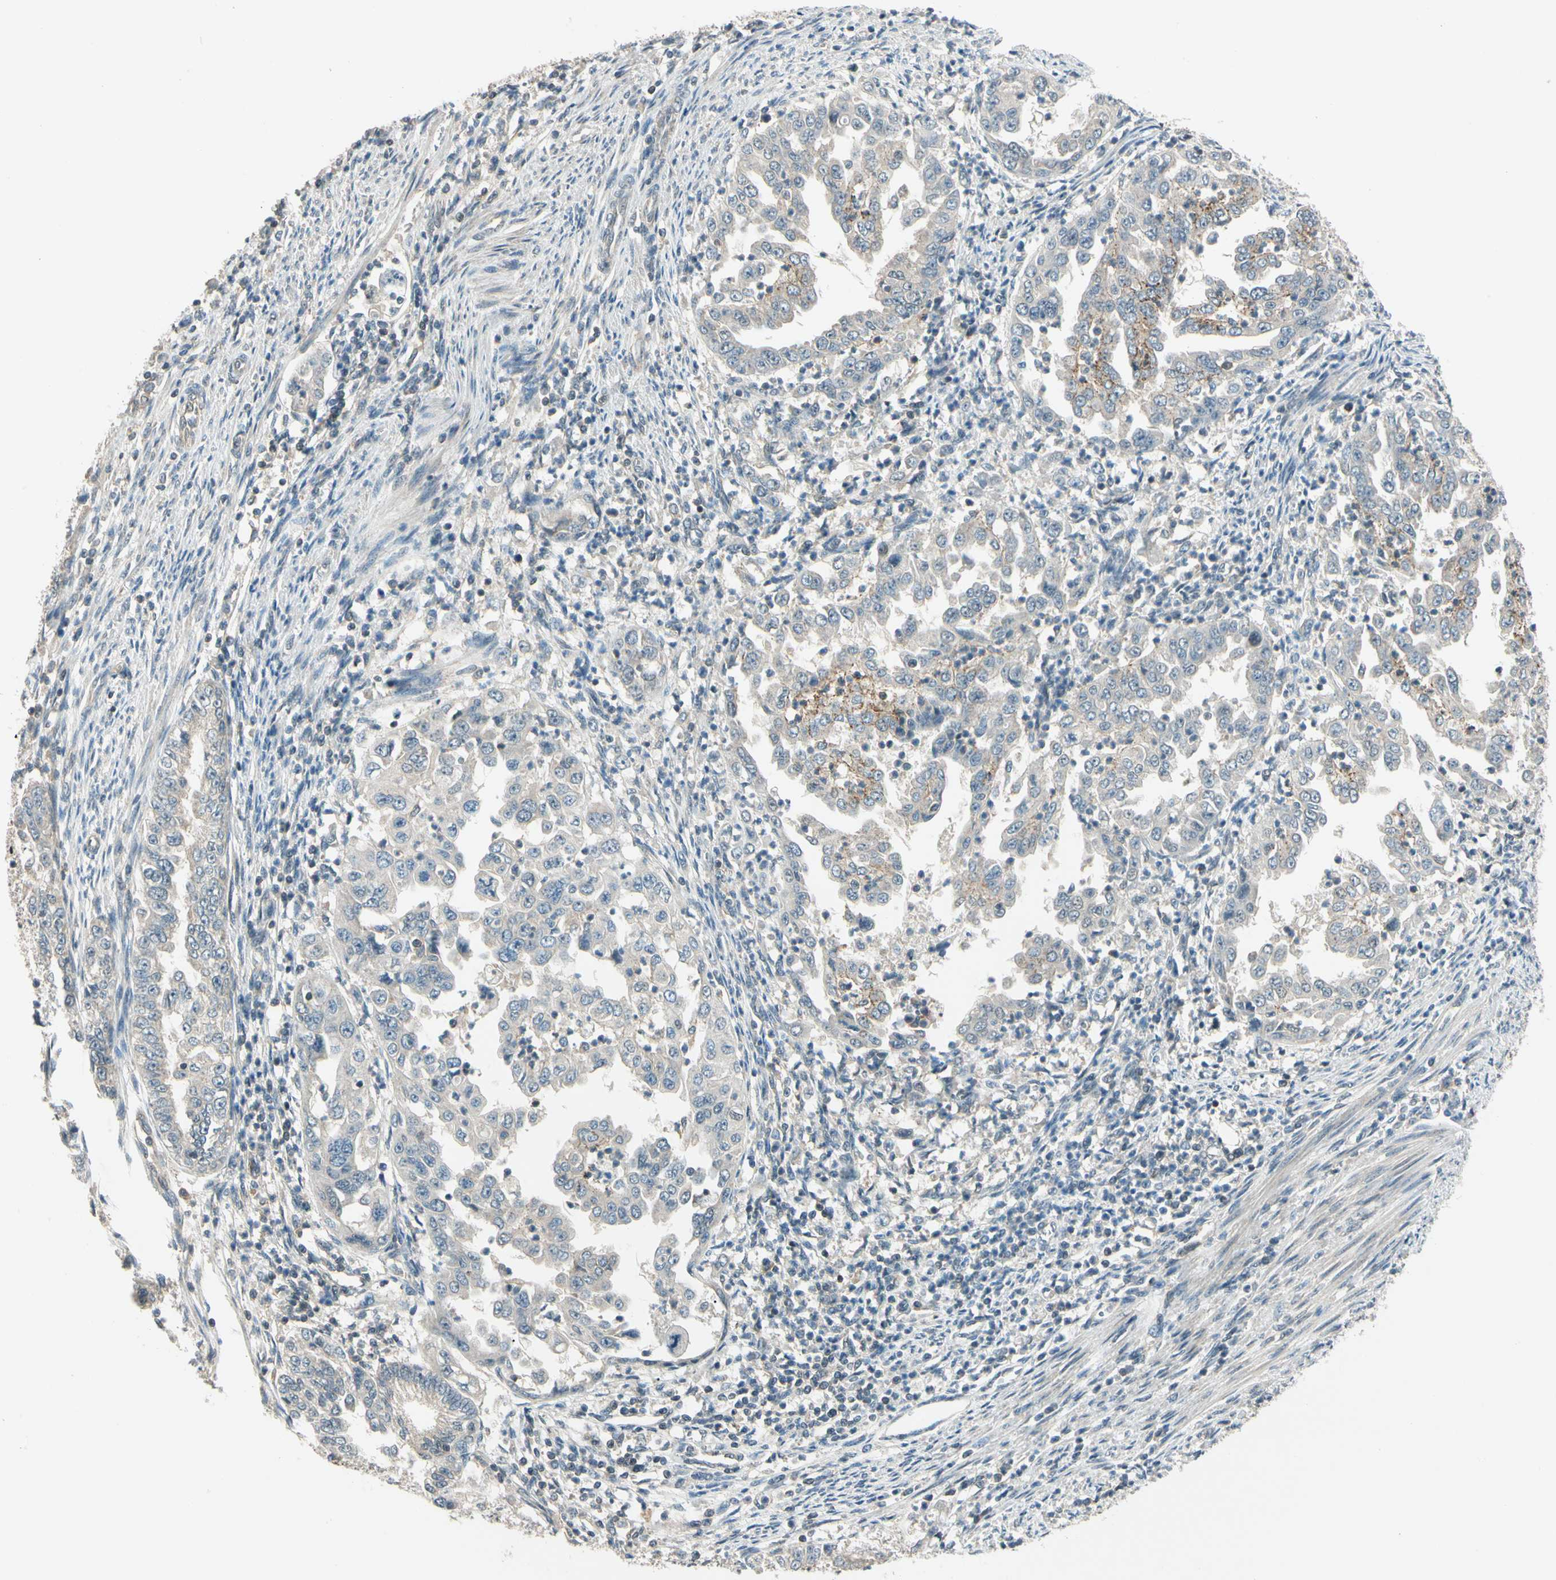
{"staining": {"intensity": "weak", "quantity": "25%-75%", "location": "cytoplasmic/membranous,nuclear"}, "tissue": "endometrial cancer", "cell_type": "Tumor cells", "image_type": "cancer", "snomed": [{"axis": "morphology", "description": "Adenocarcinoma, NOS"}, {"axis": "topography", "description": "Endometrium"}], "caption": "The photomicrograph exhibits a brown stain indicating the presence of a protein in the cytoplasmic/membranous and nuclear of tumor cells in endometrial cancer. (DAB (3,3'-diaminobenzidine) = brown stain, brightfield microscopy at high magnification).", "gene": "ZSCAN12", "patient": {"sex": "female", "age": 85}}